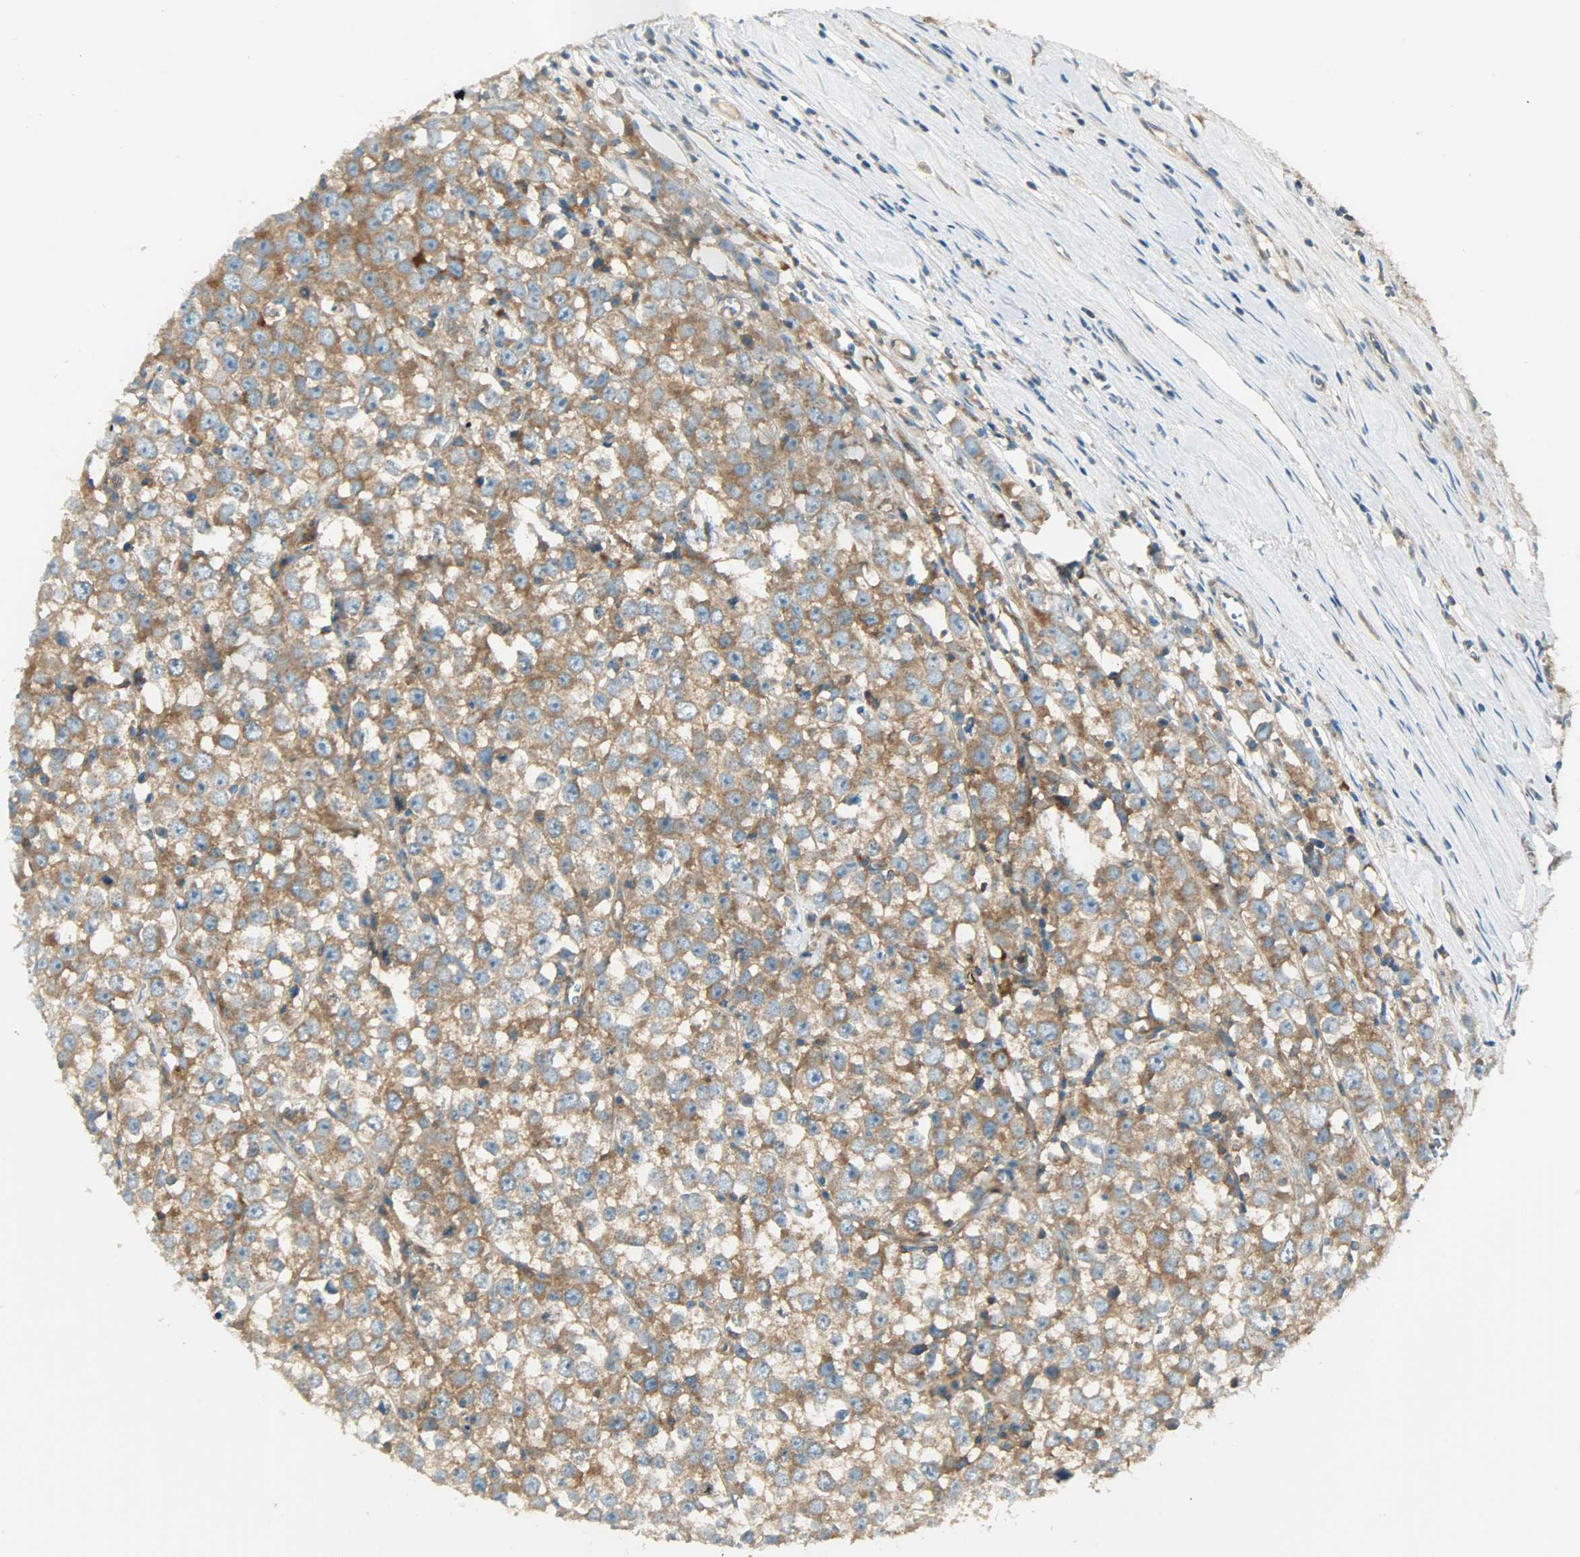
{"staining": {"intensity": "moderate", "quantity": ">75%", "location": "cytoplasmic/membranous"}, "tissue": "testis cancer", "cell_type": "Tumor cells", "image_type": "cancer", "snomed": [{"axis": "morphology", "description": "Seminoma, NOS"}, {"axis": "morphology", "description": "Carcinoma, Embryonal, NOS"}, {"axis": "topography", "description": "Testis"}], "caption": "High-power microscopy captured an IHC micrograph of testis cancer (seminoma), revealing moderate cytoplasmic/membranous positivity in approximately >75% of tumor cells.", "gene": "TSC22D2", "patient": {"sex": "male", "age": 52}}